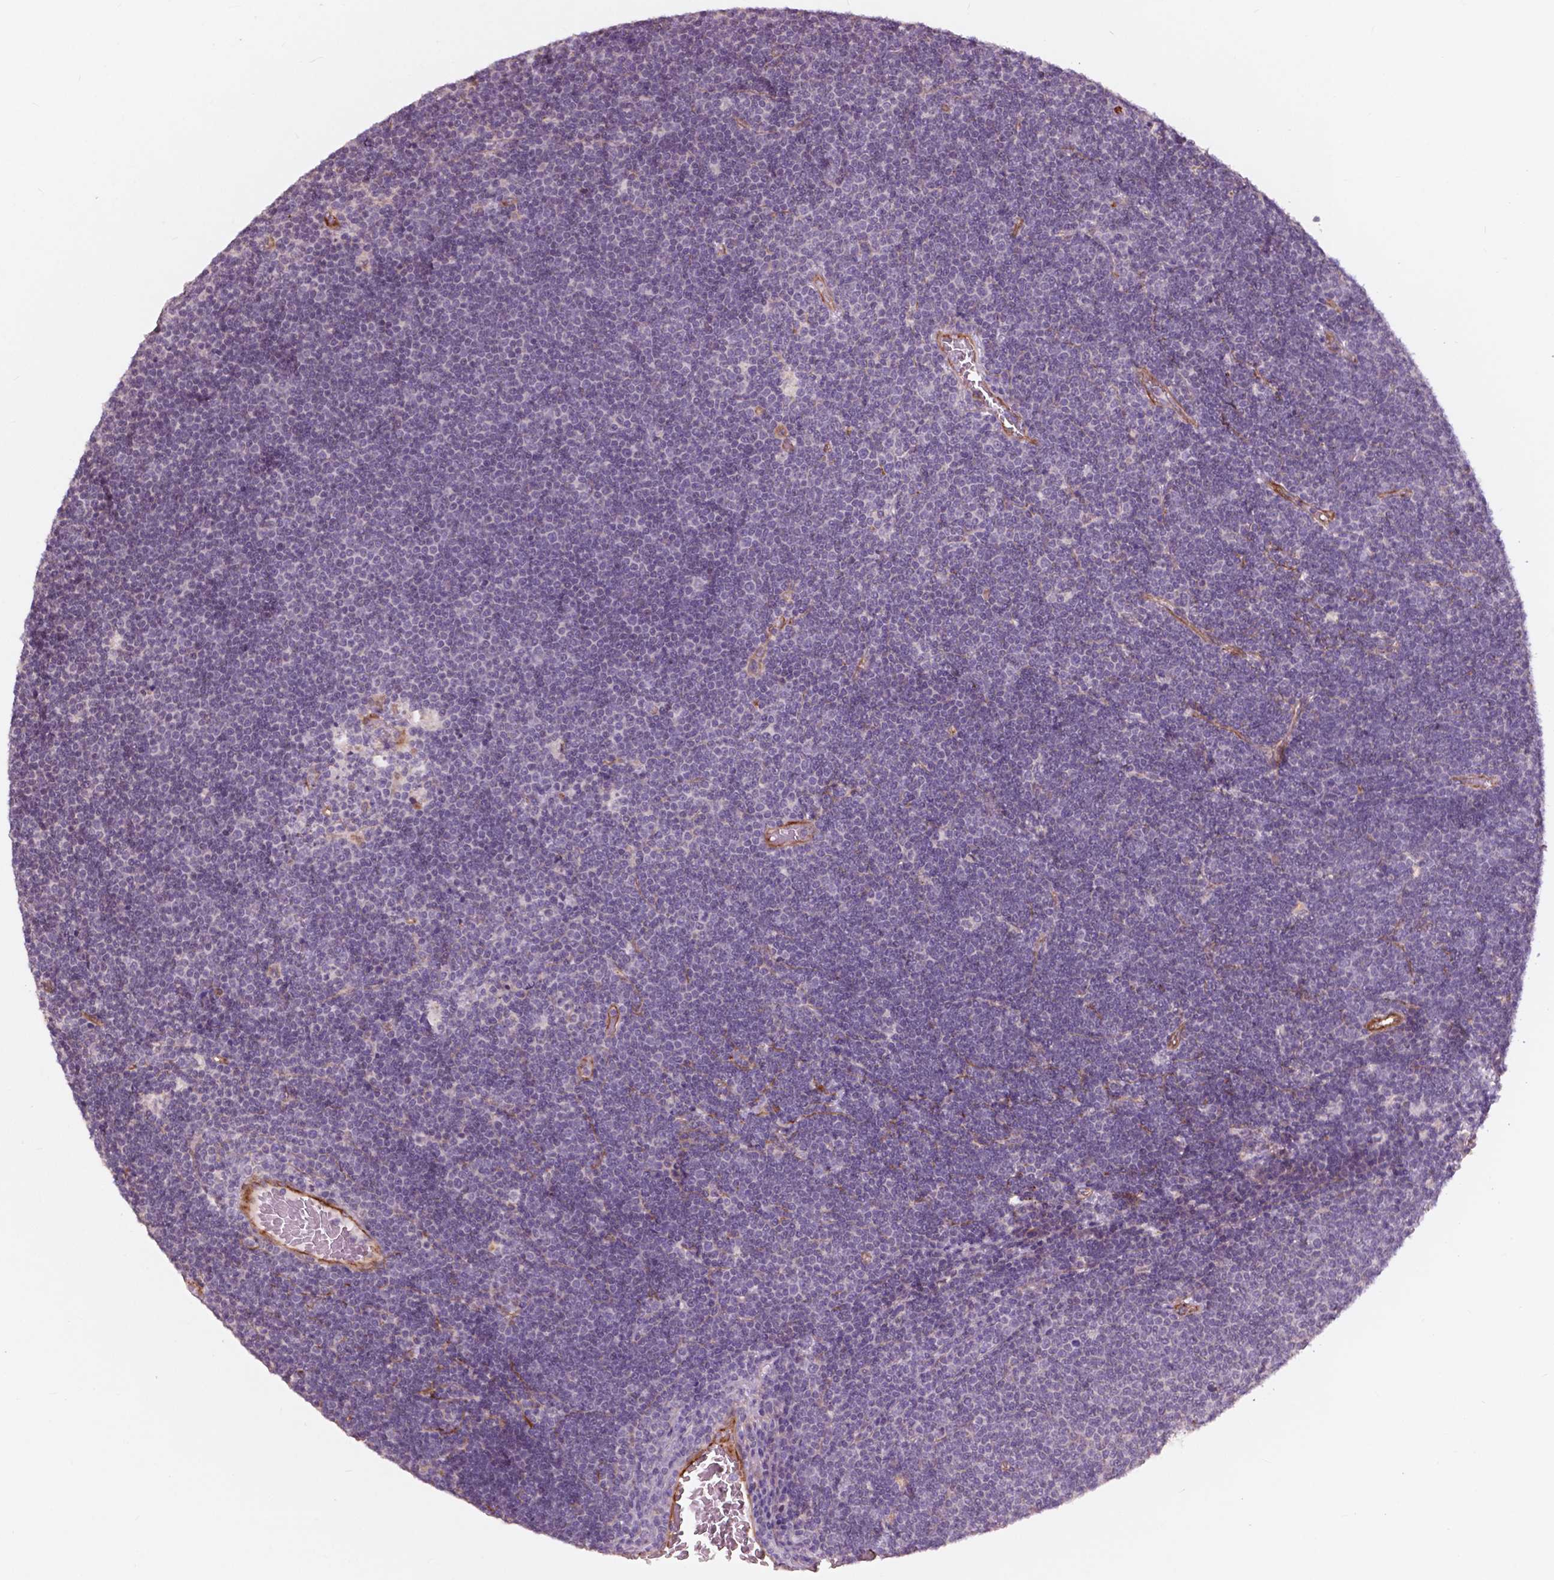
{"staining": {"intensity": "negative", "quantity": "none", "location": "none"}, "tissue": "lymphoma", "cell_type": "Tumor cells", "image_type": "cancer", "snomed": [{"axis": "morphology", "description": "Malignant lymphoma, non-Hodgkin's type, Low grade"}, {"axis": "topography", "description": "Brain"}], "caption": "Human lymphoma stained for a protein using IHC reveals no positivity in tumor cells.", "gene": "RFPL4B", "patient": {"sex": "female", "age": 66}}